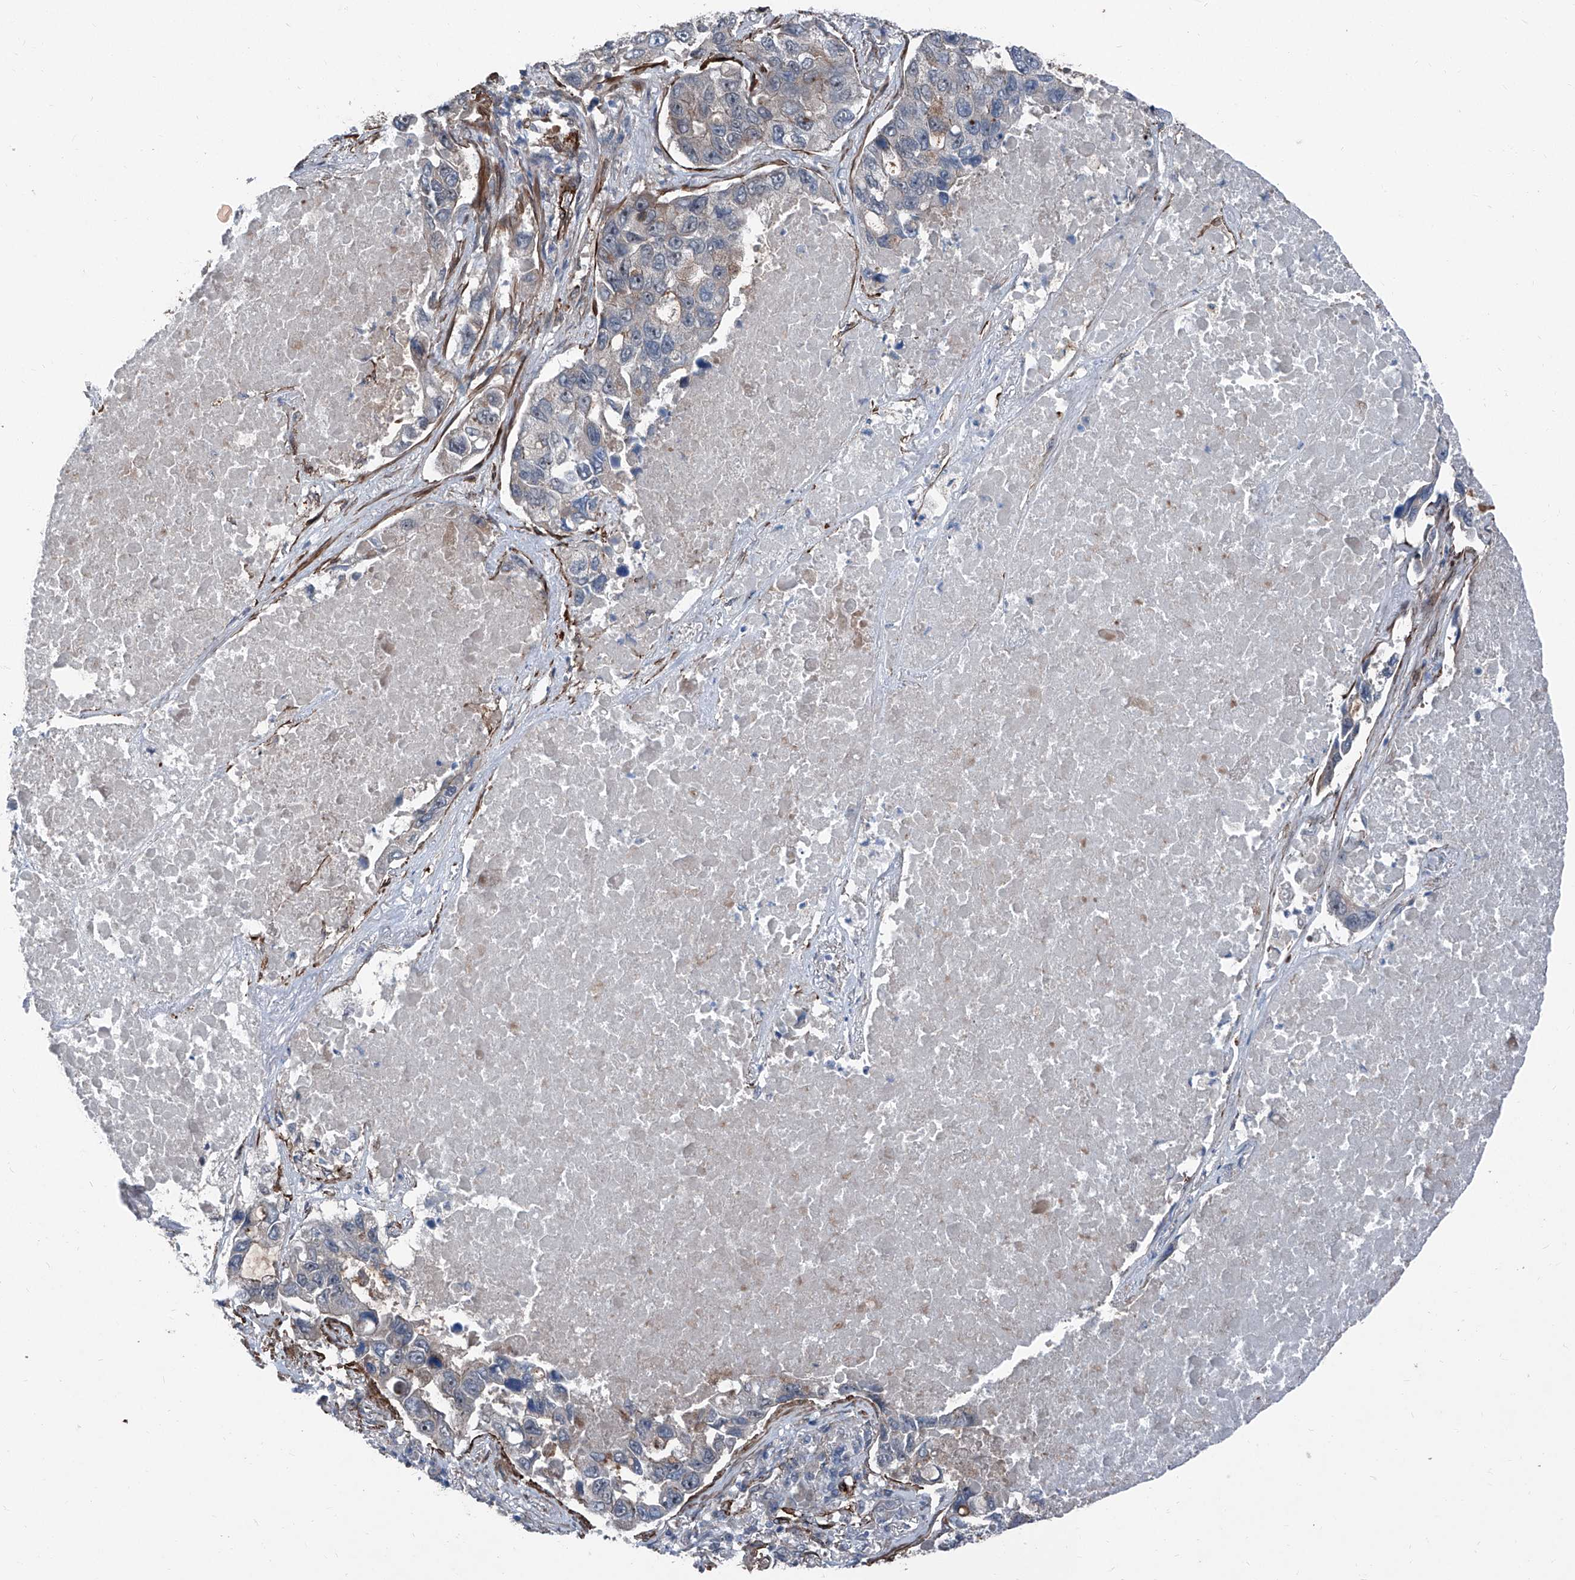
{"staining": {"intensity": "negative", "quantity": "none", "location": "none"}, "tissue": "lung cancer", "cell_type": "Tumor cells", "image_type": "cancer", "snomed": [{"axis": "morphology", "description": "Adenocarcinoma, NOS"}, {"axis": "topography", "description": "Lung"}], "caption": "IHC histopathology image of adenocarcinoma (lung) stained for a protein (brown), which demonstrates no positivity in tumor cells. (DAB (3,3'-diaminobenzidine) immunohistochemistry with hematoxylin counter stain).", "gene": "COA7", "patient": {"sex": "male", "age": 64}}